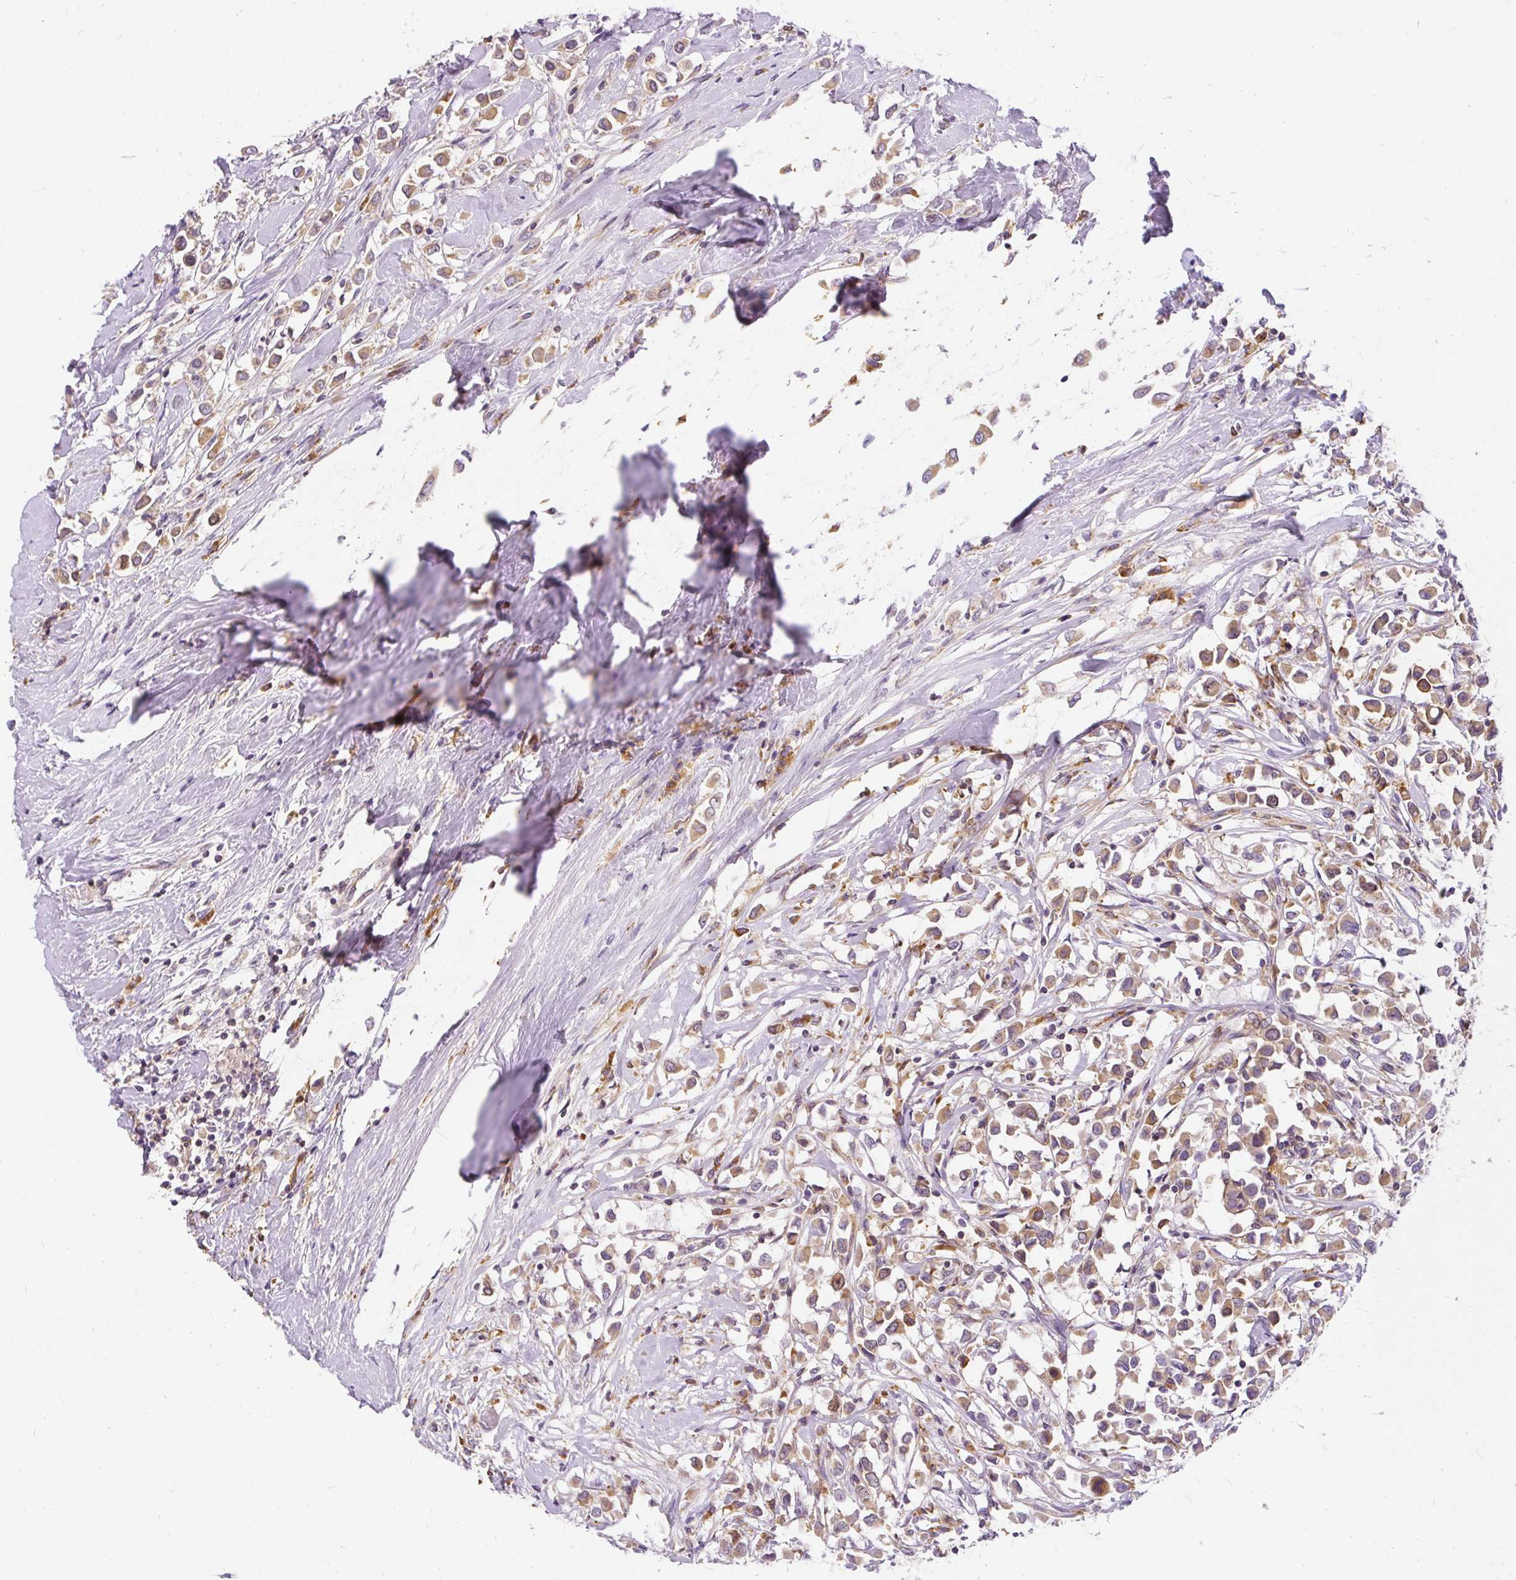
{"staining": {"intensity": "moderate", "quantity": ">75%", "location": "cytoplasmic/membranous"}, "tissue": "breast cancer", "cell_type": "Tumor cells", "image_type": "cancer", "snomed": [{"axis": "morphology", "description": "Duct carcinoma"}, {"axis": "topography", "description": "Breast"}], "caption": "High-power microscopy captured an IHC histopathology image of breast invasive ductal carcinoma, revealing moderate cytoplasmic/membranous expression in approximately >75% of tumor cells. (Brightfield microscopy of DAB IHC at high magnification).", "gene": "CYP20A1", "patient": {"sex": "female", "age": 61}}